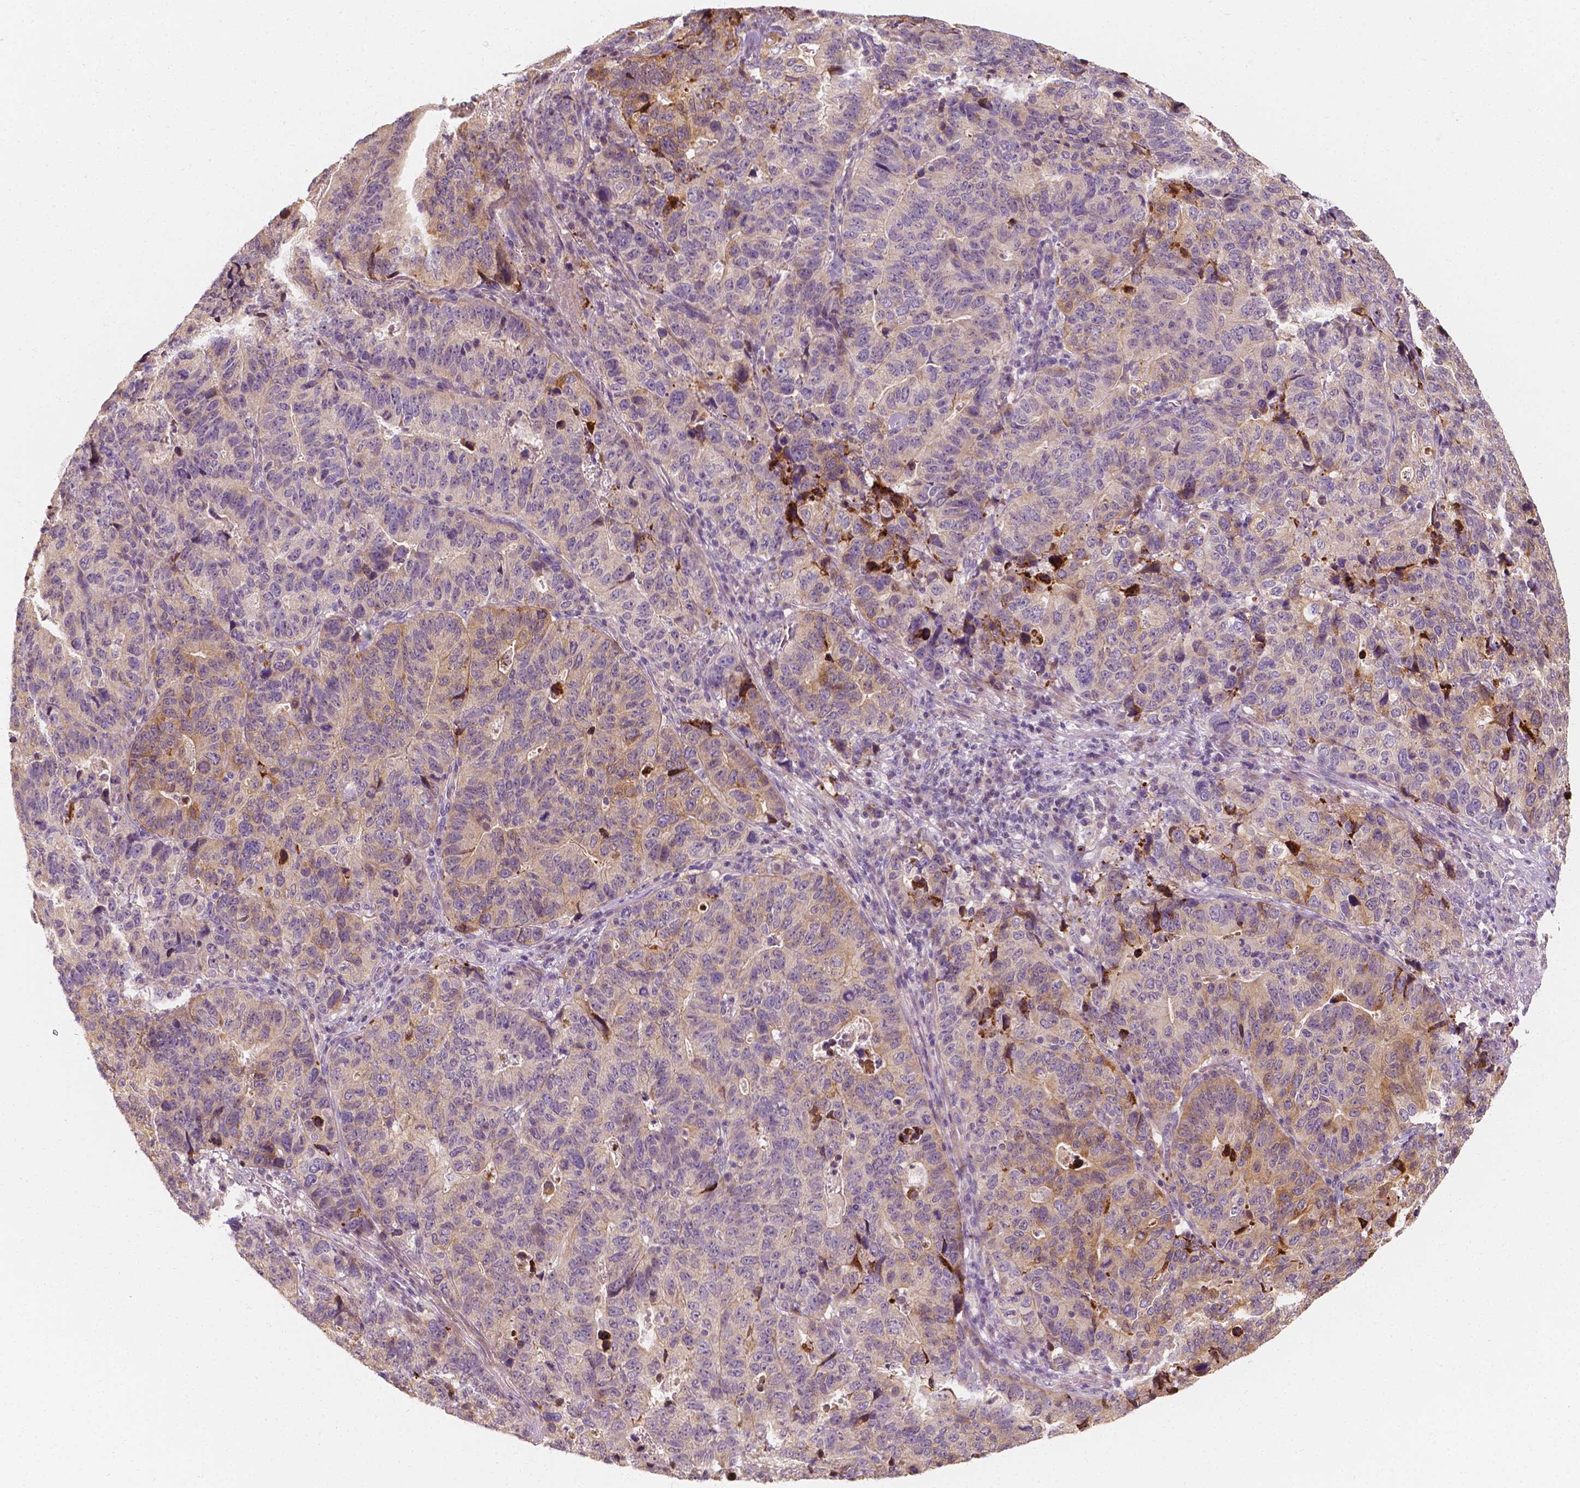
{"staining": {"intensity": "weak", "quantity": "<25%", "location": "cytoplasmic/membranous"}, "tissue": "stomach cancer", "cell_type": "Tumor cells", "image_type": "cancer", "snomed": [{"axis": "morphology", "description": "Adenocarcinoma, NOS"}, {"axis": "topography", "description": "Stomach, upper"}], "caption": "IHC histopathology image of neoplastic tissue: human stomach cancer stained with DAB displays no significant protein expression in tumor cells.", "gene": "SHPK", "patient": {"sex": "female", "age": 67}}